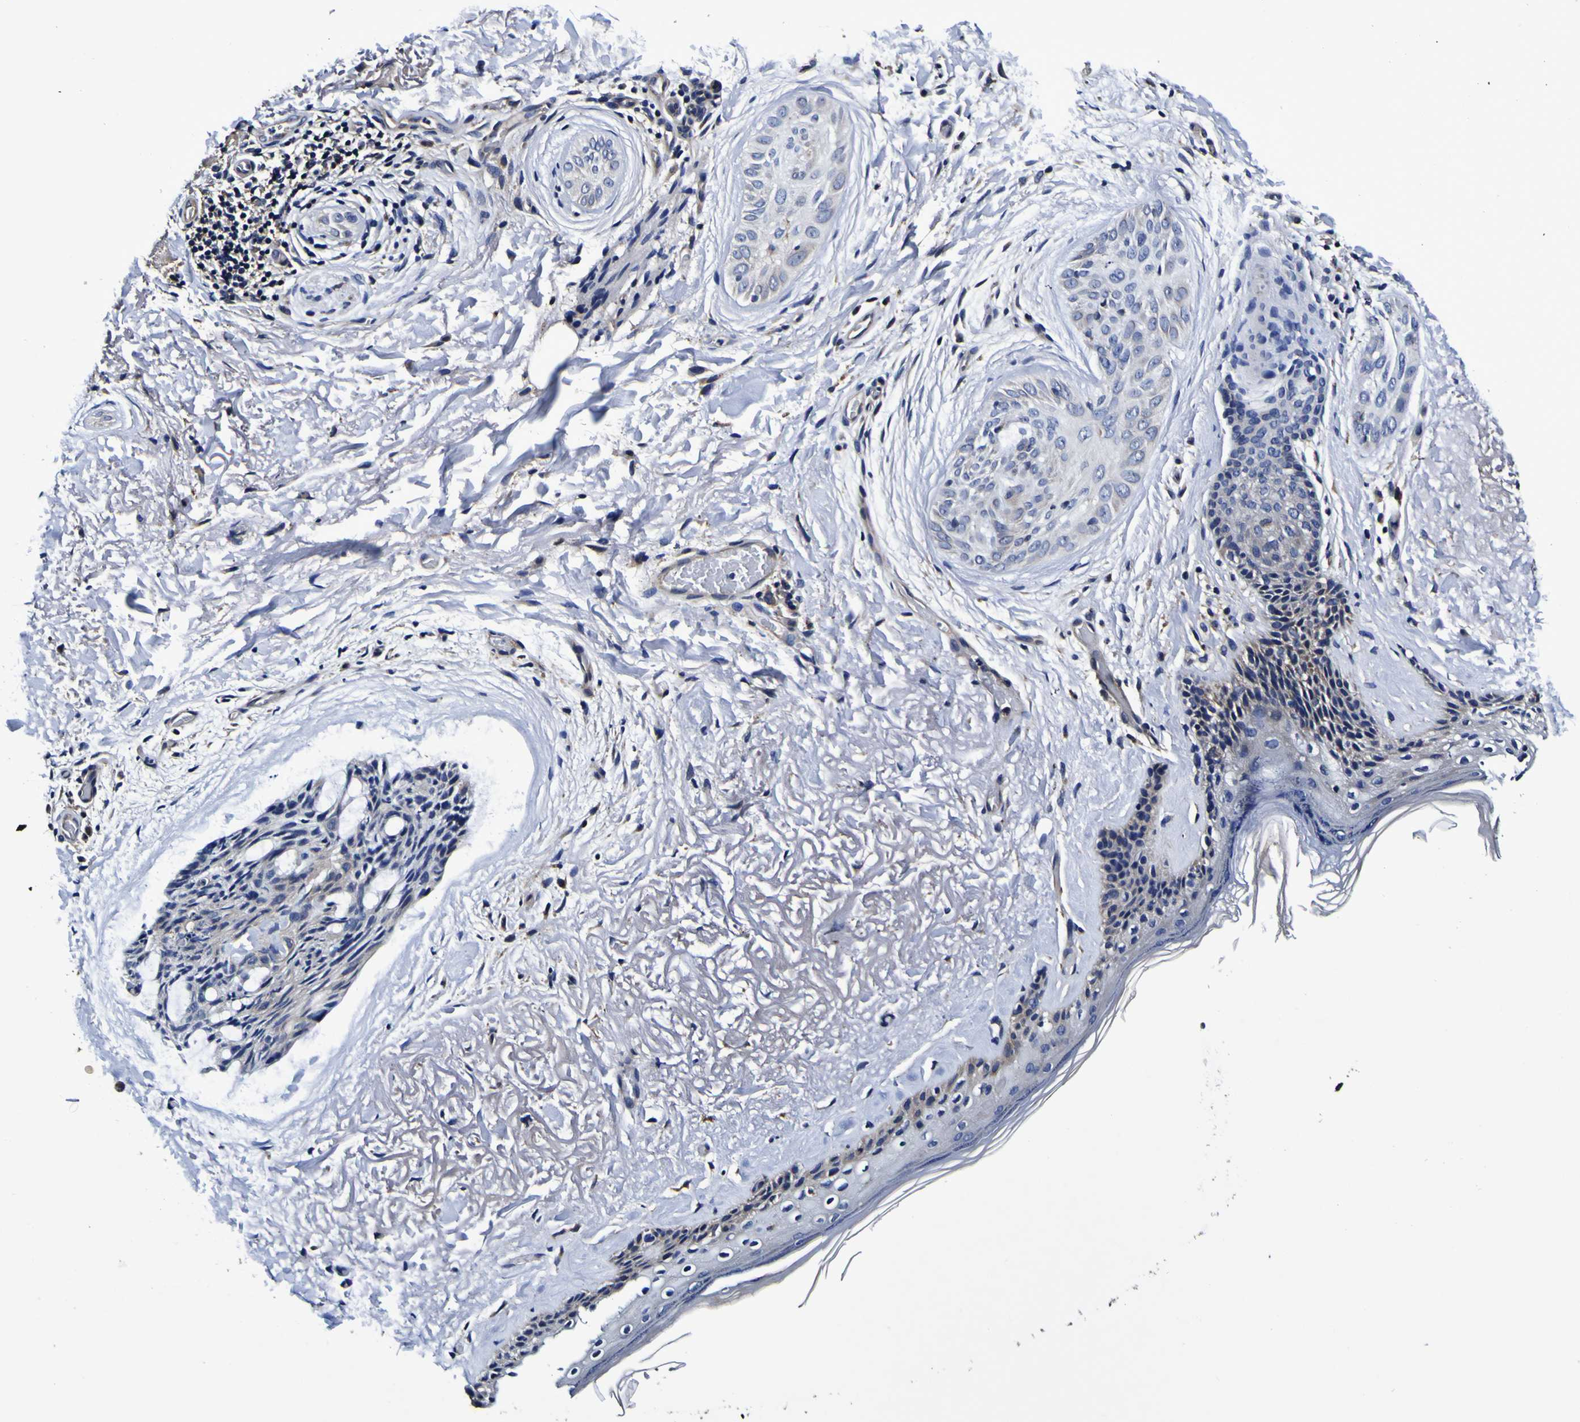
{"staining": {"intensity": "negative", "quantity": "none", "location": "none"}, "tissue": "skin cancer", "cell_type": "Tumor cells", "image_type": "cancer", "snomed": [{"axis": "morphology", "description": "Normal tissue, NOS"}, {"axis": "morphology", "description": "Basal cell carcinoma"}, {"axis": "topography", "description": "Skin"}], "caption": "Immunohistochemistry histopathology image of skin basal cell carcinoma stained for a protein (brown), which exhibits no positivity in tumor cells. Nuclei are stained in blue.", "gene": "GPX1", "patient": {"sex": "female", "age": 71}}